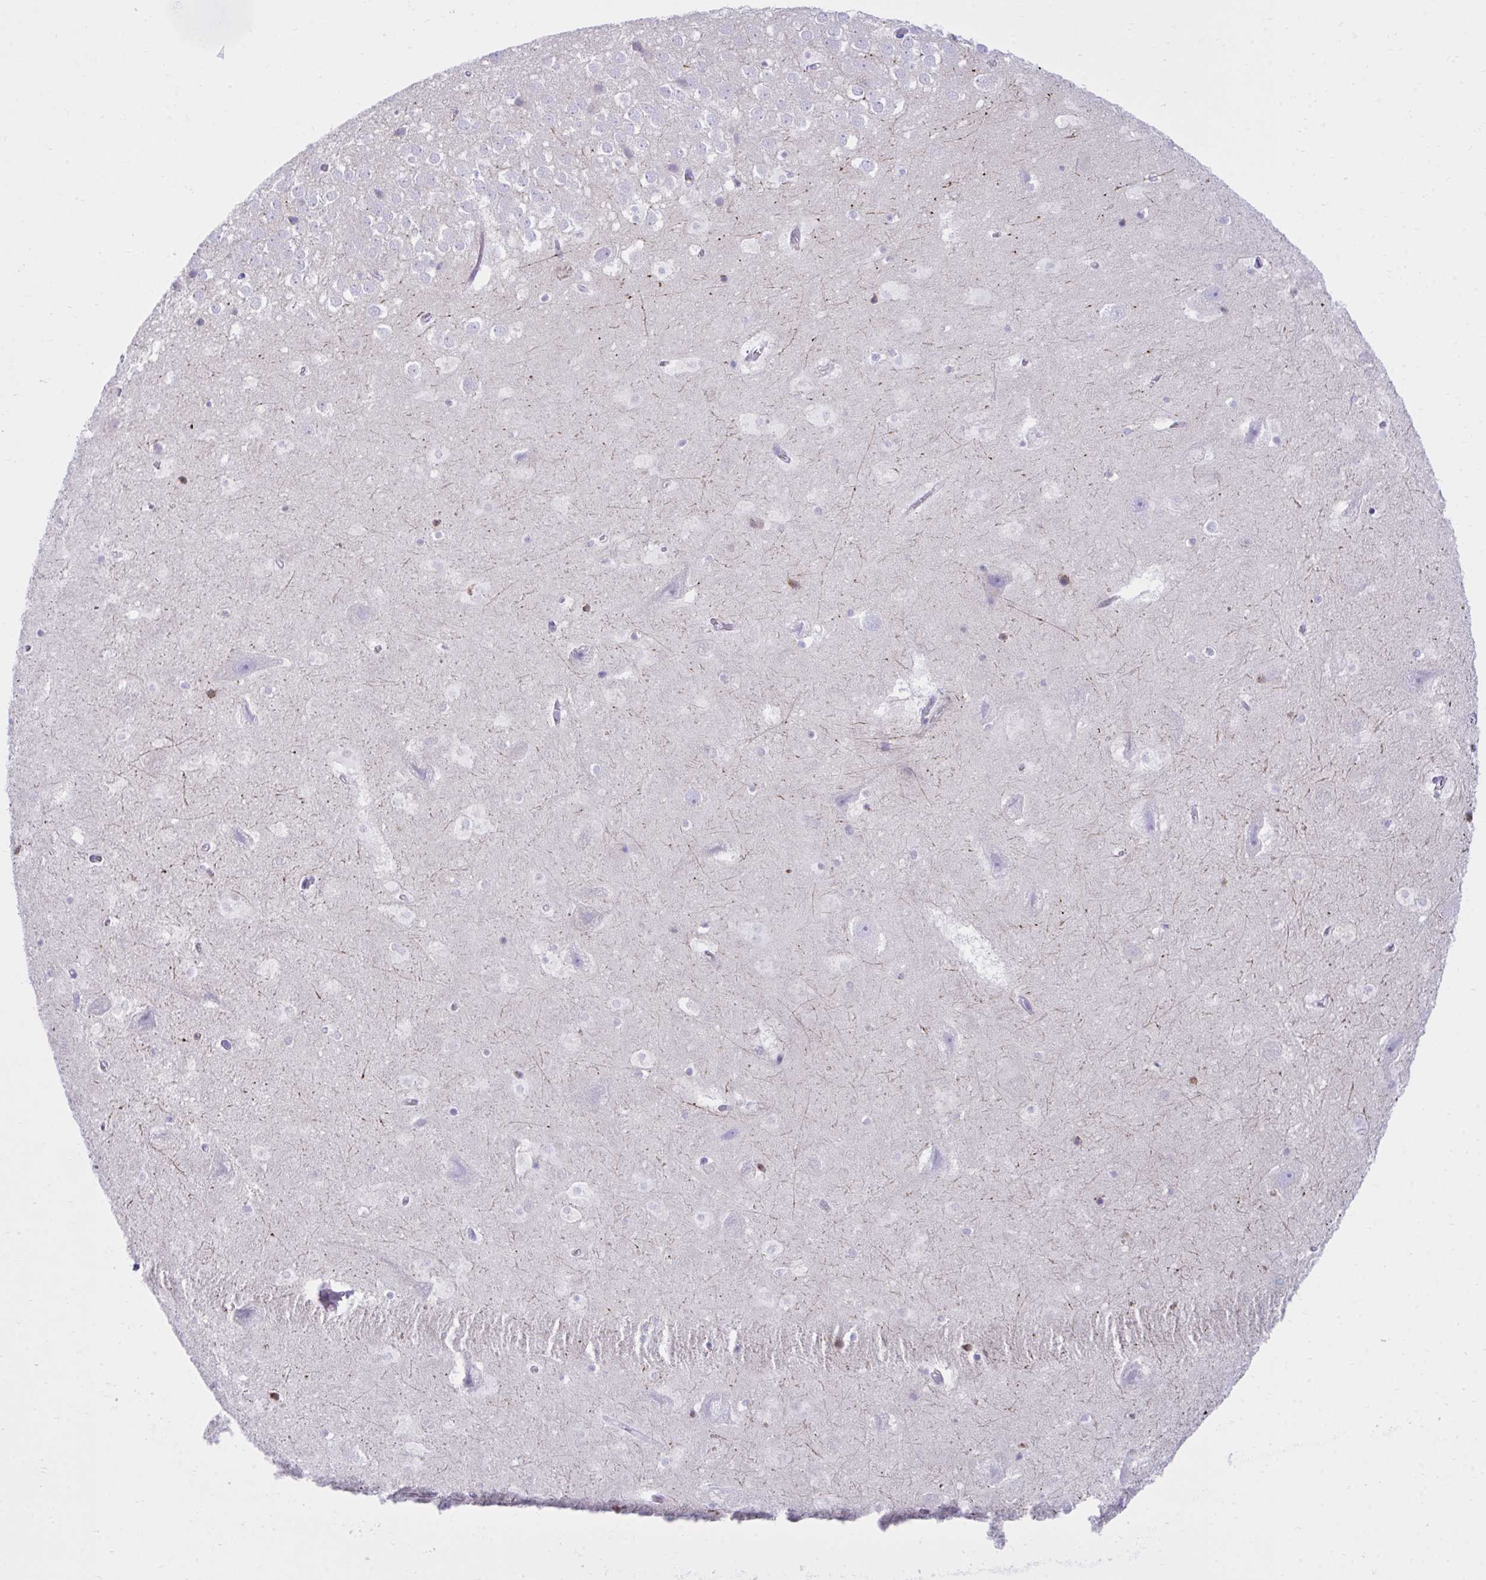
{"staining": {"intensity": "weak", "quantity": "25%-75%", "location": "cytoplasmic/membranous"}, "tissue": "hippocampus", "cell_type": "Glial cells", "image_type": "normal", "snomed": [{"axis": "morphology", "description": "Normal tissue, NOS"}, {"axis": "topography", "description": "Hippocampus"}], "caption": "Hippocampus stained with DAB (3,3'-diaminobenzidine) immunohistochemistry (IHC) shows low levels of weak cytoplasmic/membranous staining in approximately 25%-75% of glial cells.", "gene": "PLEKHH1", "patient": {"sex": "female", "age": 42}}